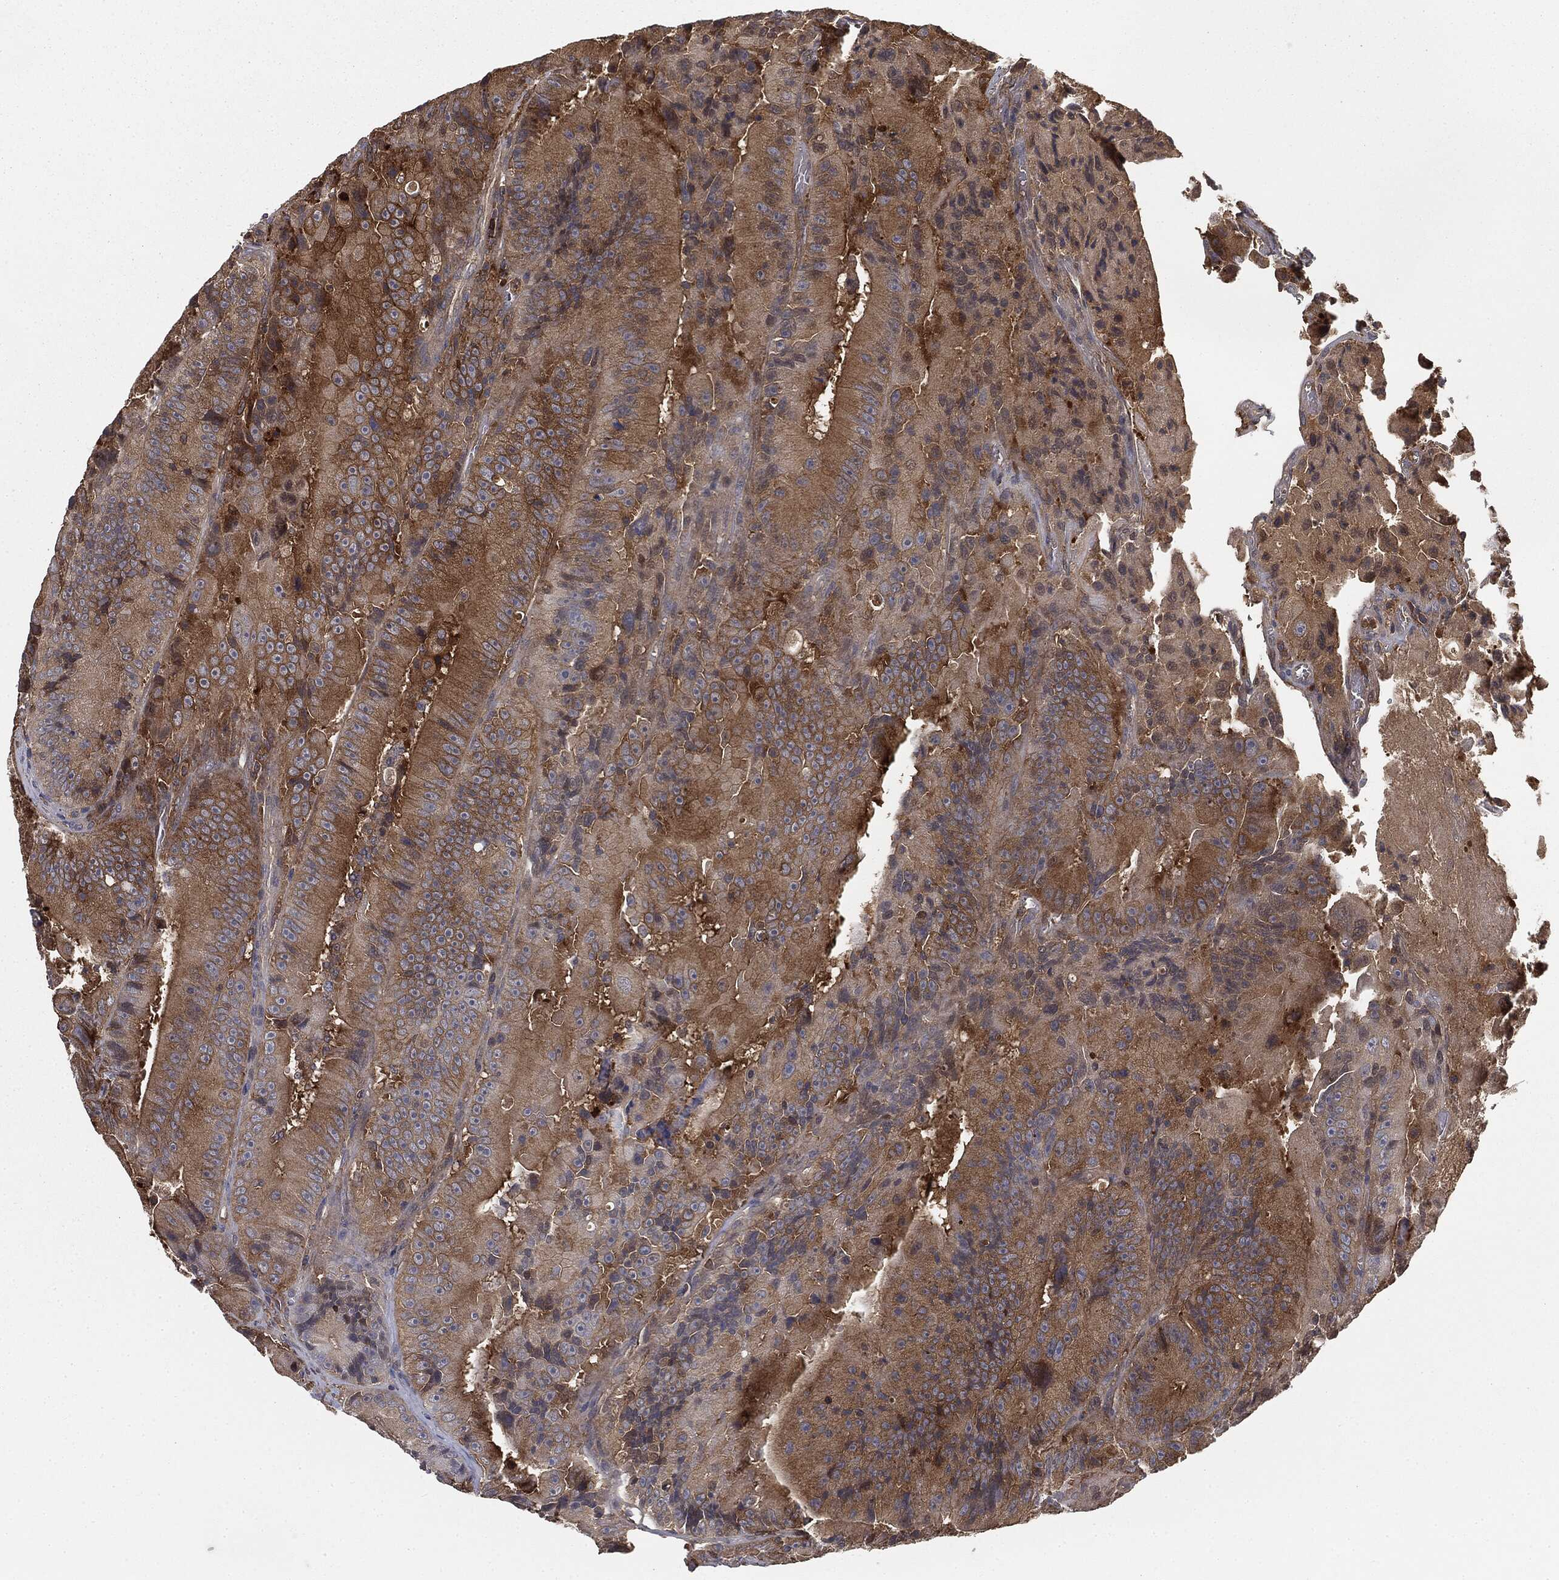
{"staining": {"intensity": "moderate", "quantity": ">75%", "location": "cytoplasmic/membranous"}, "tissue": "colorectal cancer", "cell_type": "Tumor cells", "image_type": "cancer", "snomed": [{"axis": "morphology", "description": "Adenocarcinoma, NOS"}, {"axis": "topography", "description": "Colon"}], "caption": "IHC of human colorectal adenocarcinoma reveals medium levels of moderate cytoplasmic/membranous positivity in approximately >75% of tumor cells. (DAB (3,3'-diaminobenzidine) IHC with brightfield microscopy, high magnification).", "gene": "GNB5", "patient": {"sex": "female", "age": 86}}